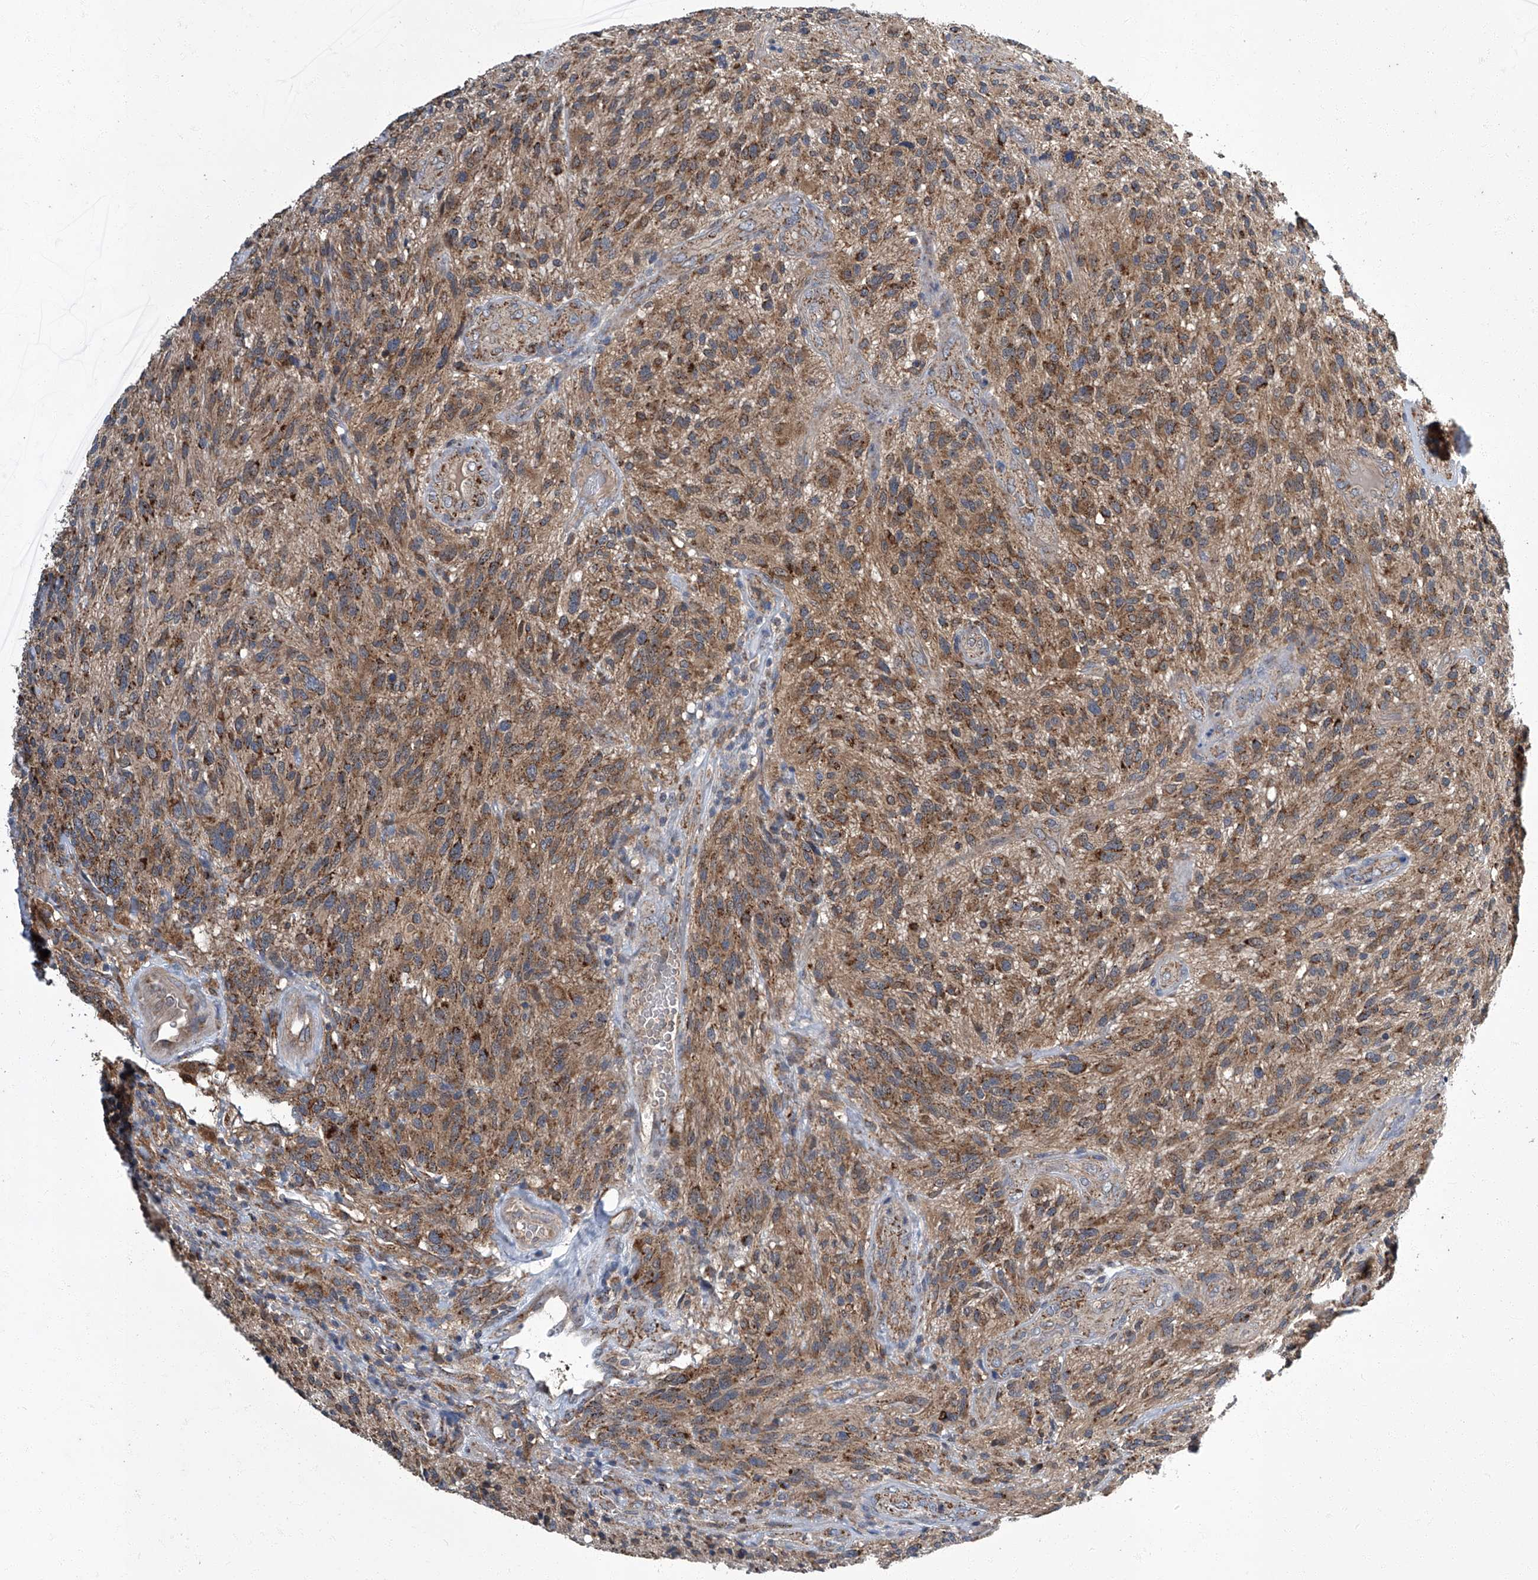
{"staining": {"intensity": "moderate", "quantity": ">75%", "location": "cytoplasmic/membranous"}, "tissue": "glioma", "cell_type": "Tumor cells", "image_type": "cancer", "snomed": [{"axis": "morphology", "description": "Glioma, malignant, High grade"}, {"axis": "topography", "description": "Brain"}], "caption": "Immunohistochemistry (DAB (3,3'-diaminobenzidine)) staining of human glioma shows moderate cytoplasmic/membranous protein expression in approximately >75% of tumor cells.", "gene": "TNFRSF13B", "patient": {"sex": "male", "age": 47}}